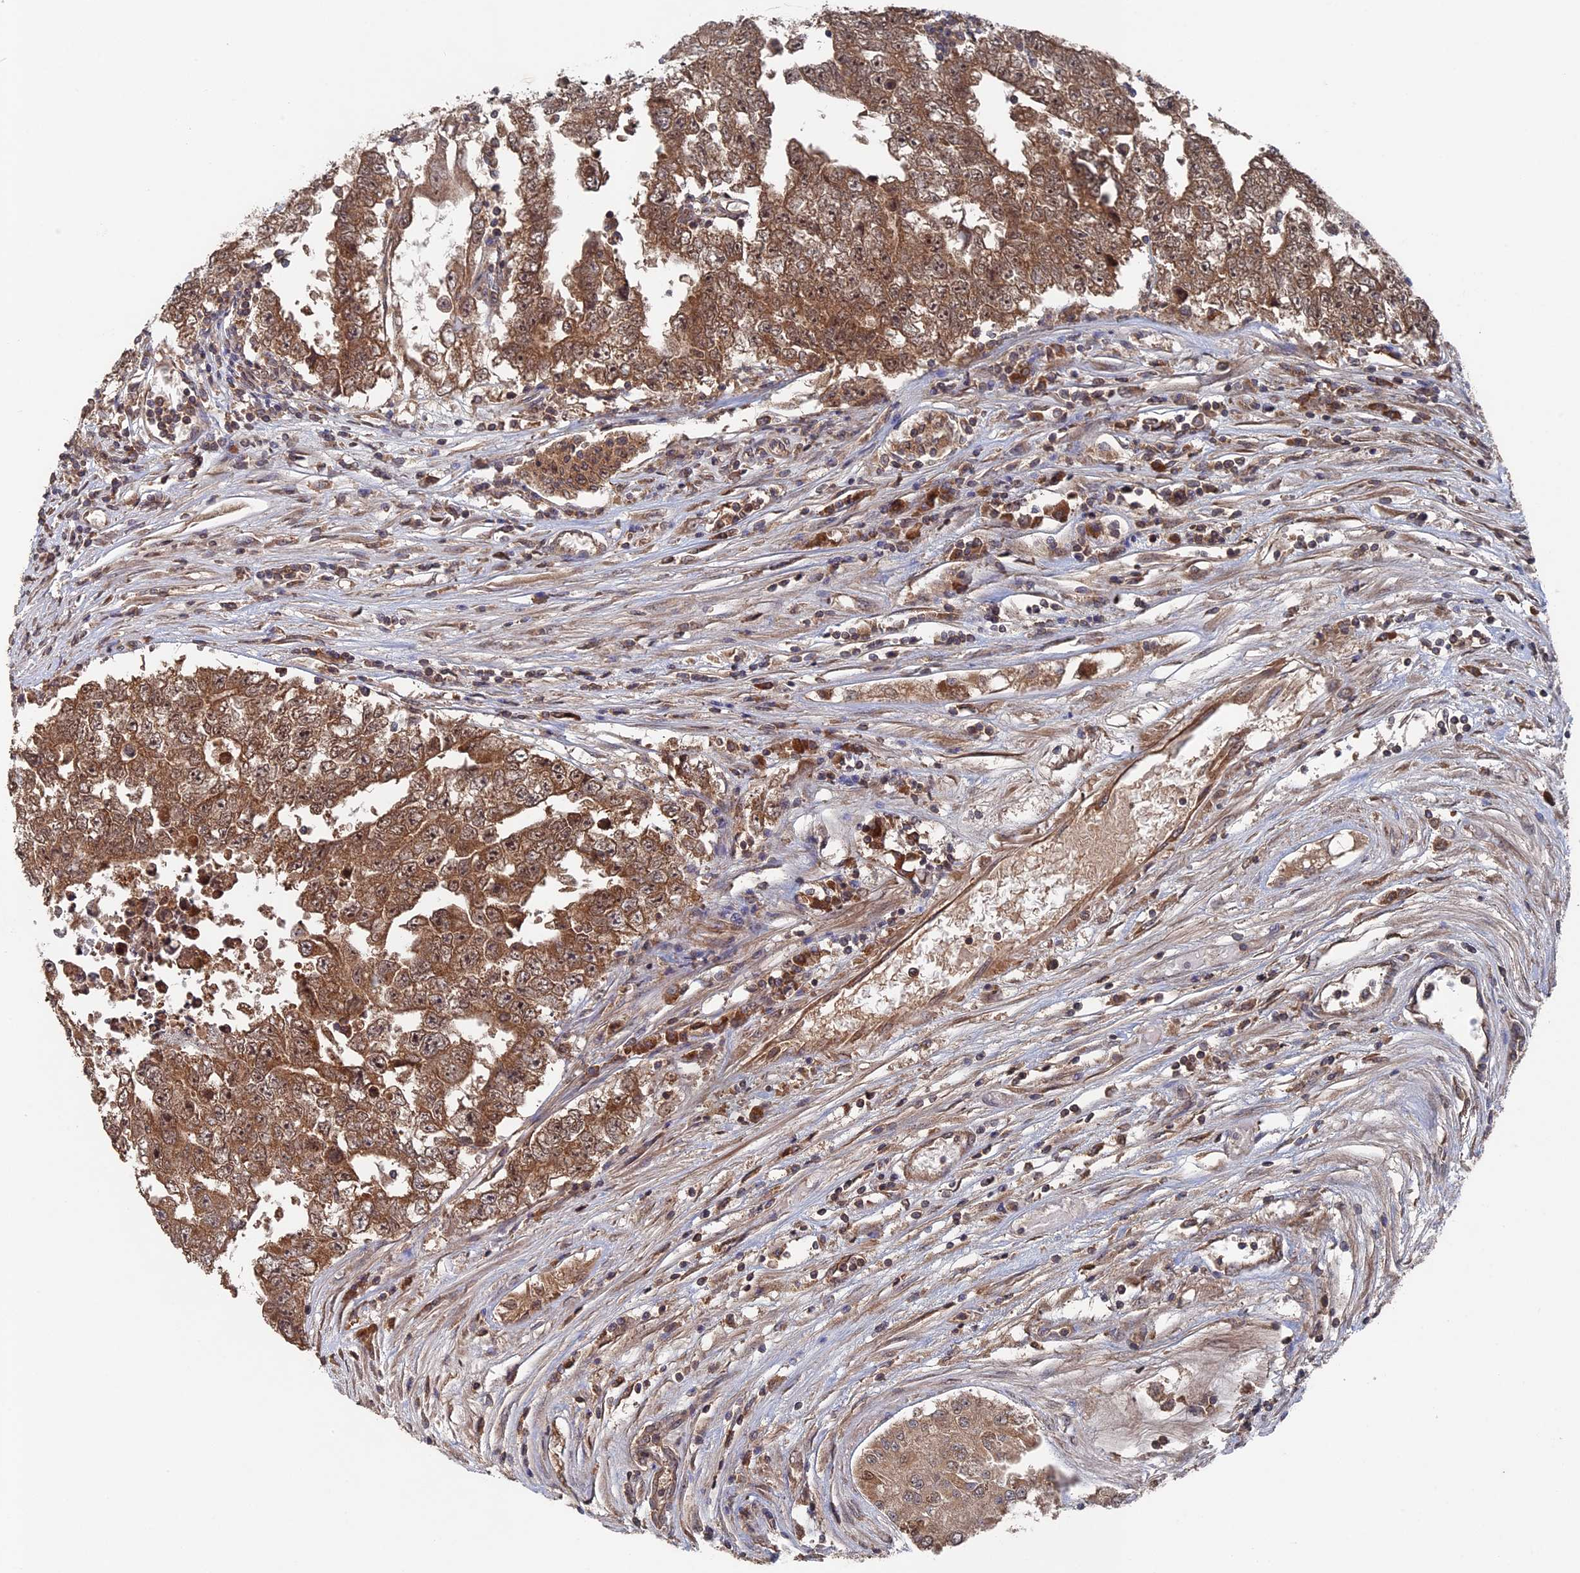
{"staining": {"intensity": "moderate", "quantity": ">75%", "location": "cytoplasmic/membranous"}, "tissue": "testis cancer", "cell_type": "Tumor cells", "image_type": "cancer", "snomed": [{"axis": "morphology", "description": "Carcinoma, Embryonal, NOS"}, {"axis": "topography", "description": "Testis"}], "caption": "A photomicrograph of testis cancer stained for a protein demonstrates moderate cytoplasmic/membranous brown staining in tumor cells. (IHC, brightfield microscopy, high magnification).", "gene": "RAB15", "patient": {"sex": "male", "age": 25}}